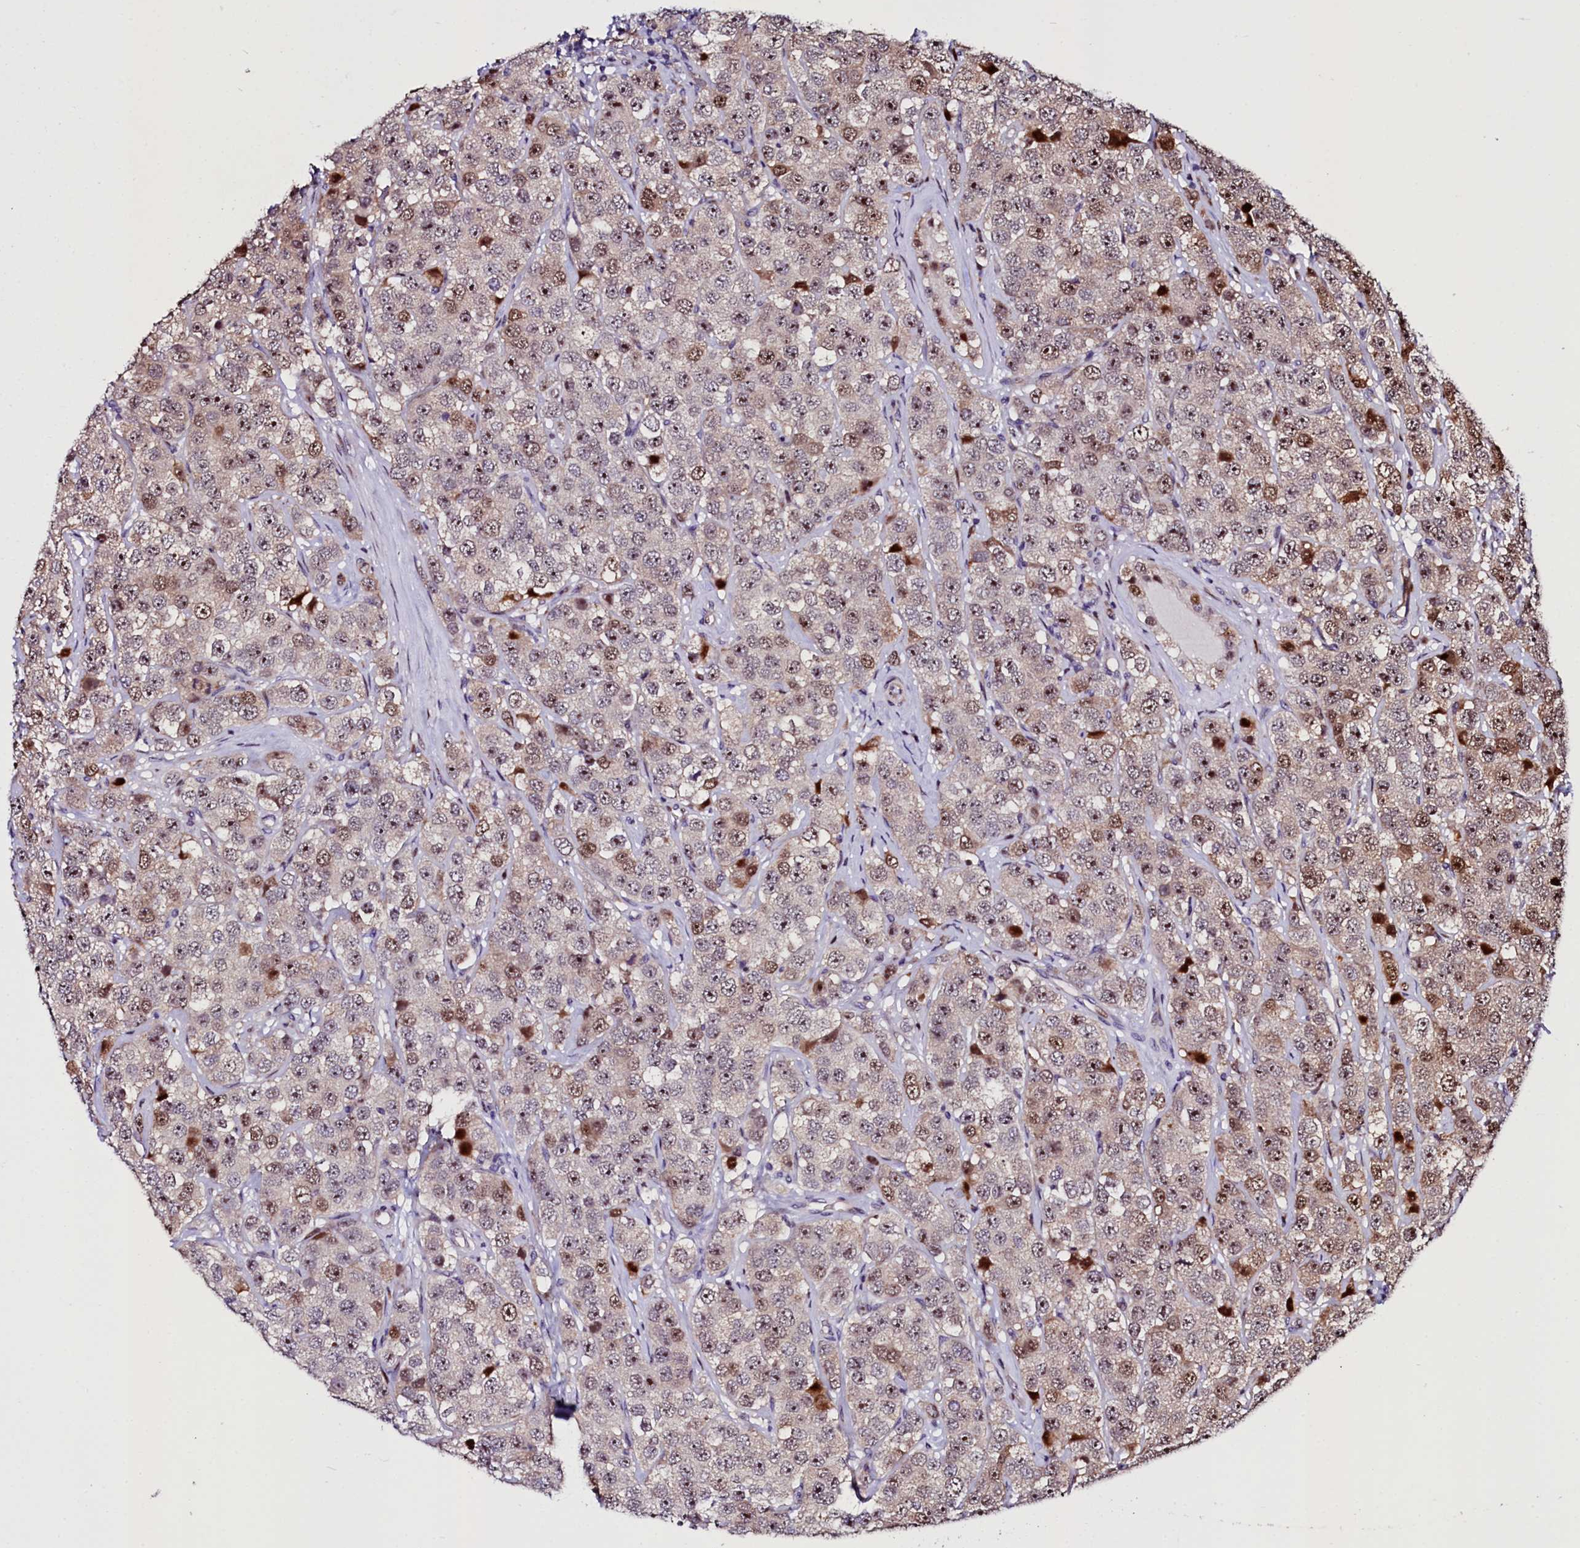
{"staining": {"intensity": "moderate", "quantity": "<25%", "location": "cytoplasmic/membranous,nuclear"}, "tissue": "testis cancer", "cell_type": "Tumor cells", "image_type": "cancer", "snomed": [{"axis": "morphology", "description": "Seminoma, NOS"}, {"axis": "topography", "description": "Testis"}], "caption": "Immunohistochemical staining of human seminoma (testis) exhibits low levels of moderate cytoplasmic/membranous and nuclear positivity in about <25% of tumor cells.", "gene": "TRMT112", "patient": {"sex": "male", "age": 28}}